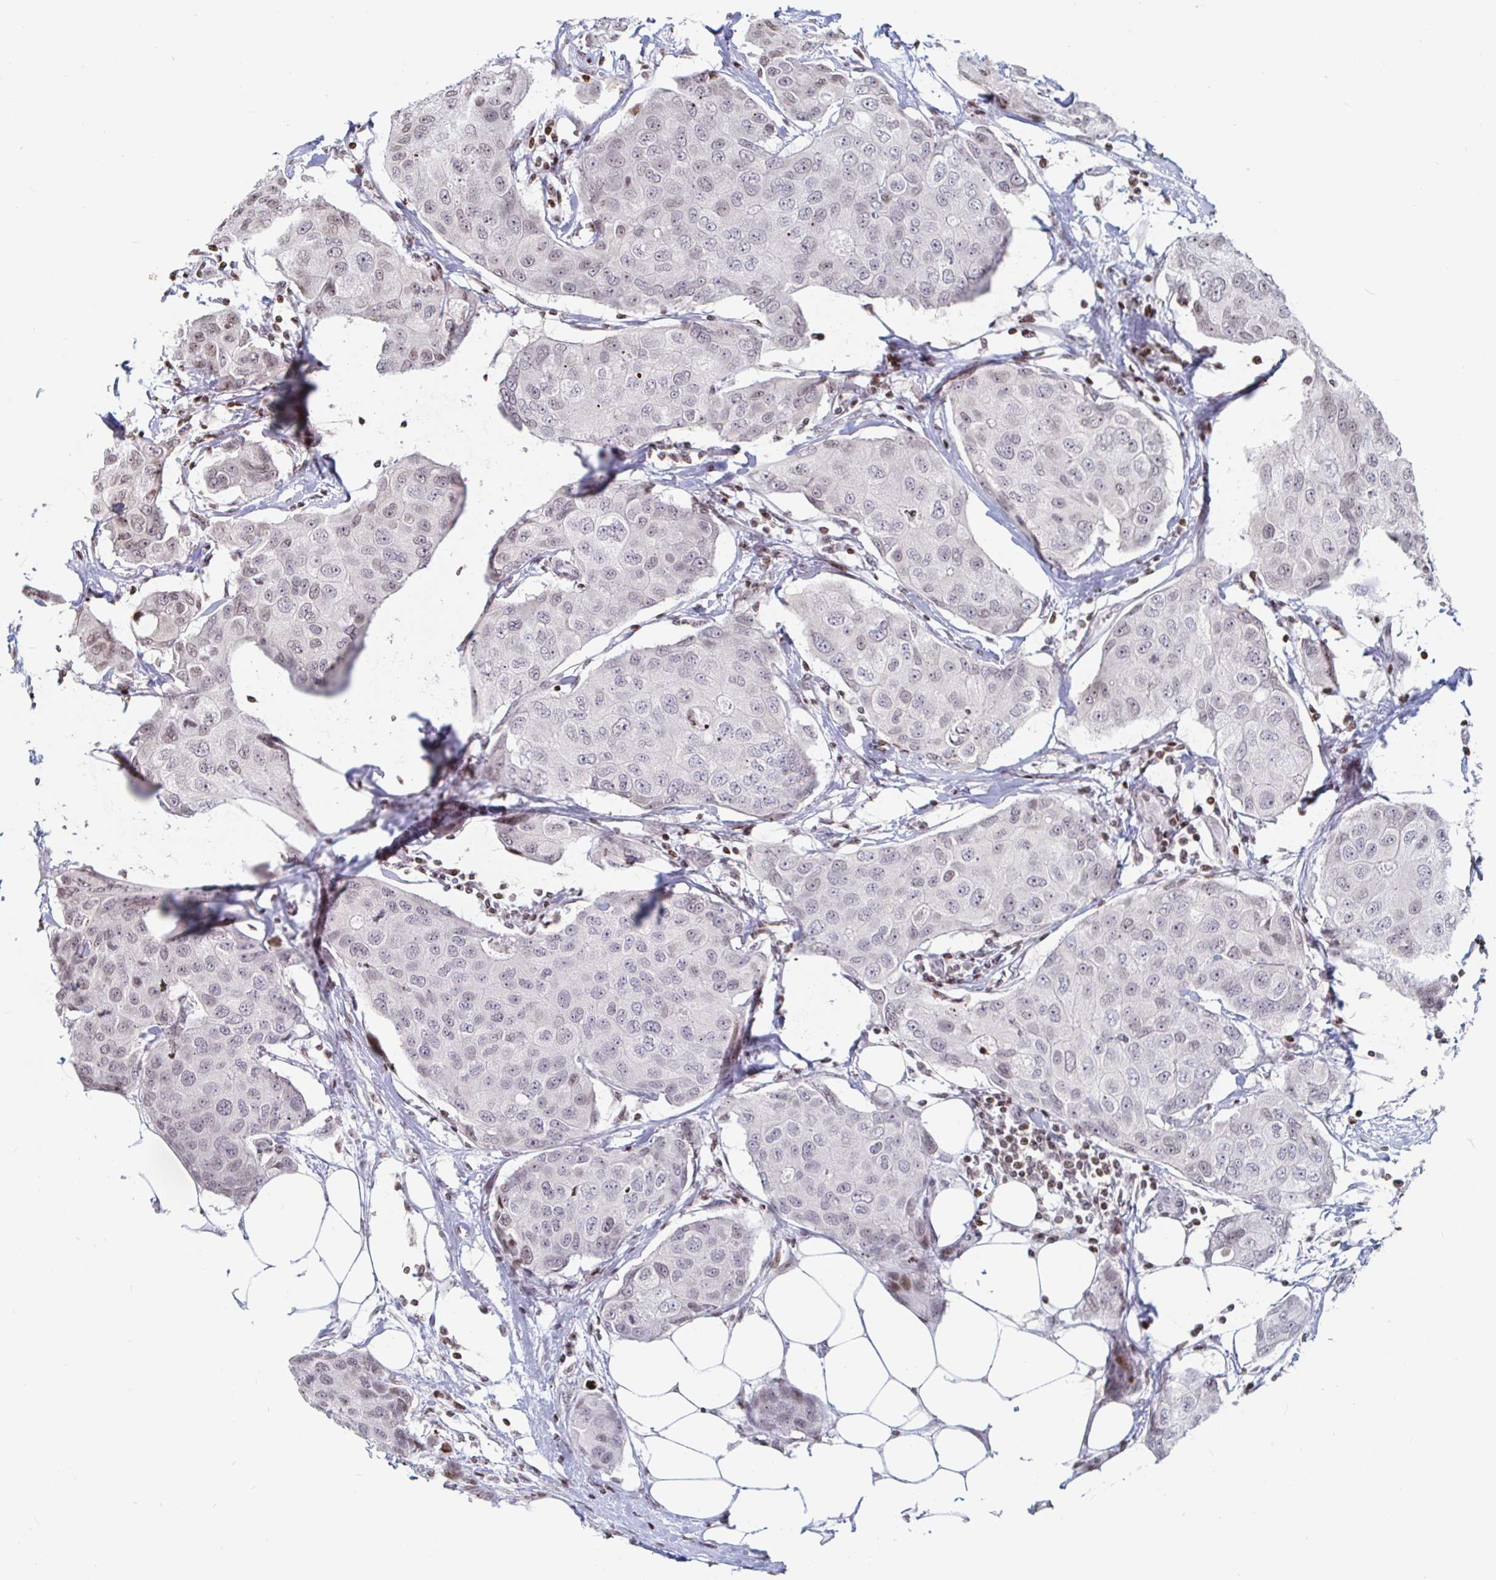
{"staining": {"intensity": "moderate", "quantity": "<25%", "location": "nuclear"}, "tissue": "breast cancer", "cell_type": "Tumor cells", "image_type": "cancer", "snomed": [{"axis": "morphology", "description": "Duct carcinoma"}, {"axis": "topography", "description": "Breast"}, {"axis": "topography", "description": "Lymph node"}], "caption": "Human breast infiltrating ductal carcinoma stained for a protein (brown) shows moderate nuclear positive staining in about <25% of tumor cells.", "gene": "HOXC10", "patient": {"sex": "female", "age": 80}}